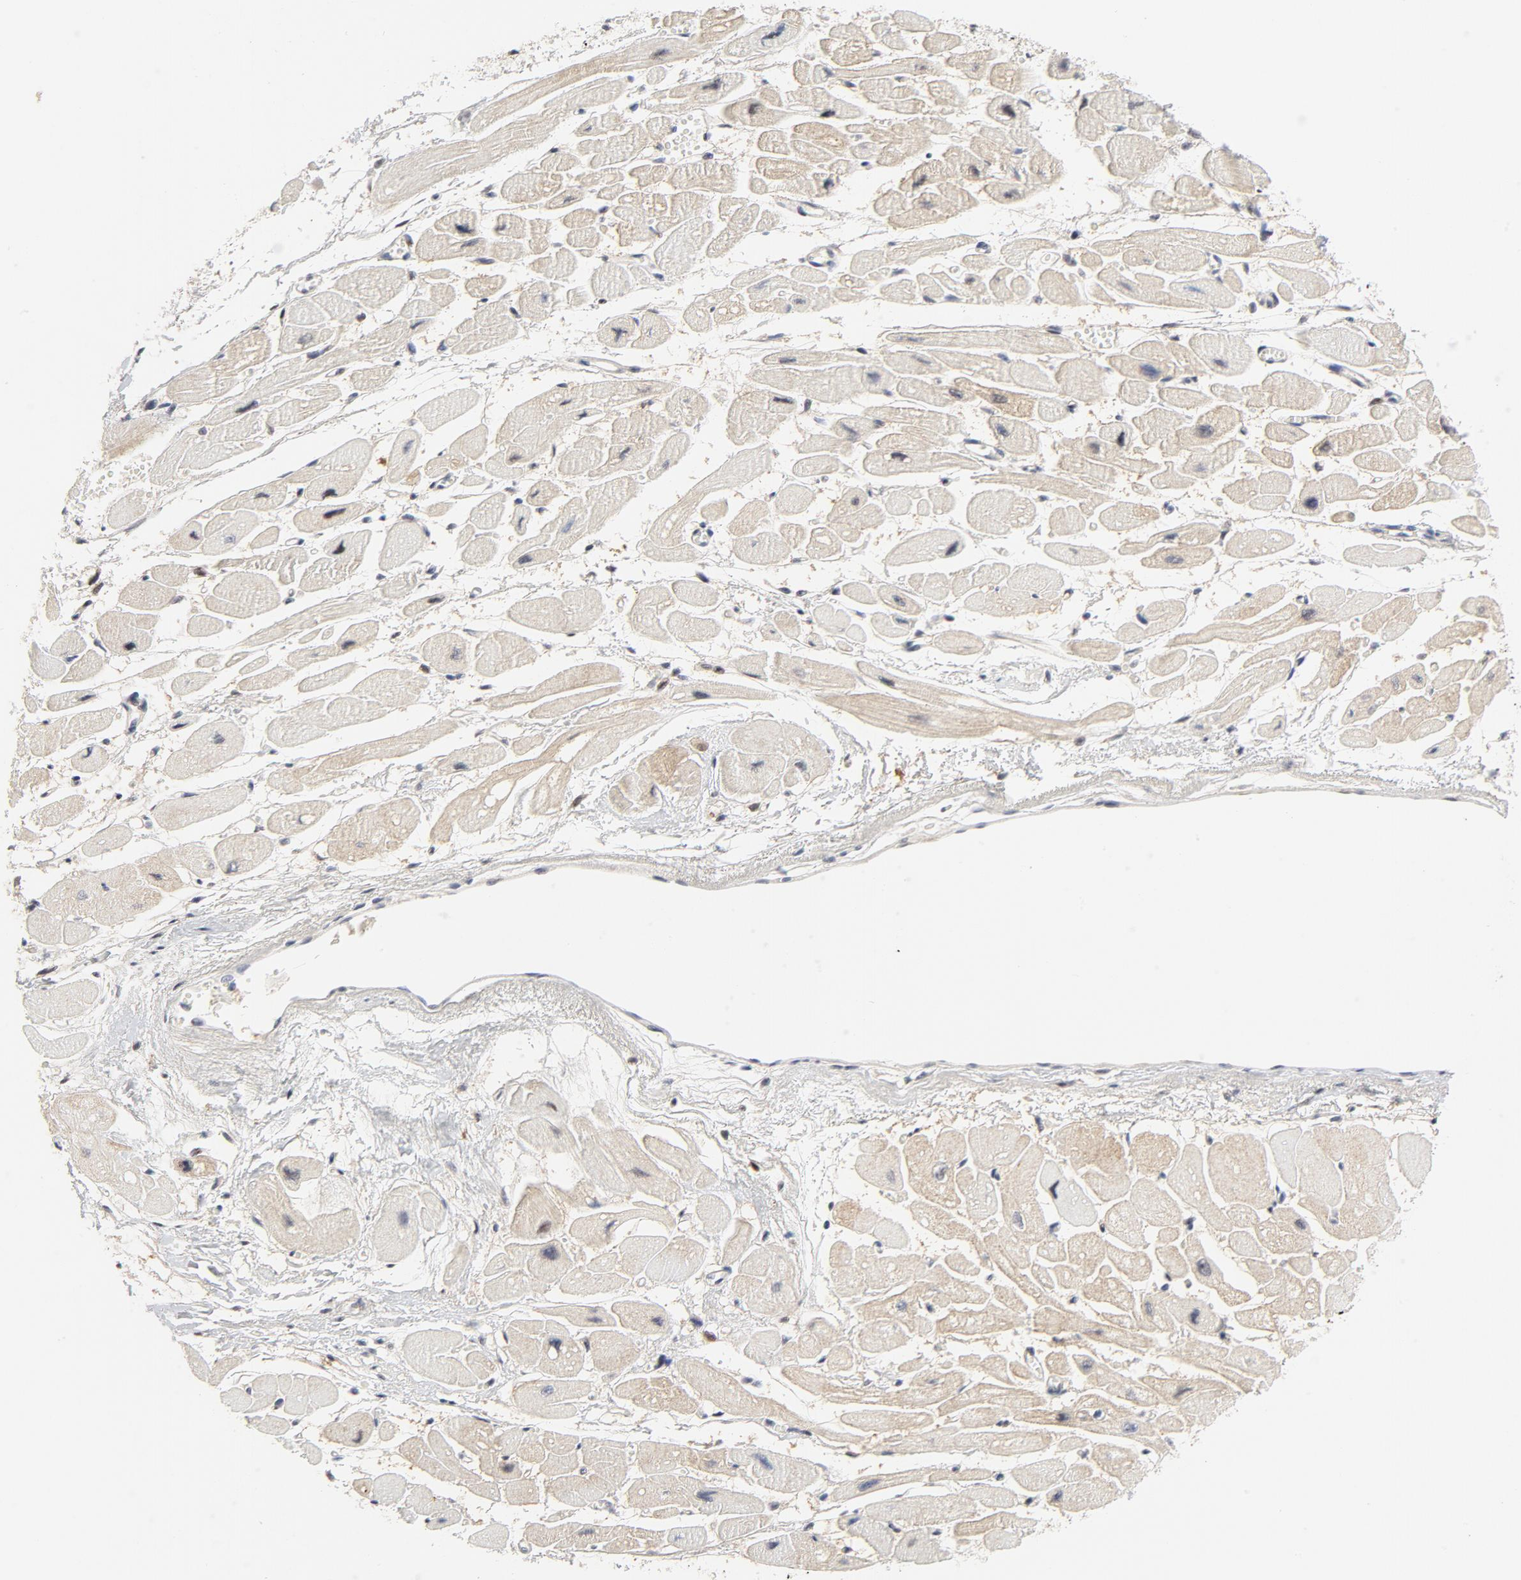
{"staining": {"intensity": "weak", "quantity": ">75%", "location": "cytoplasmic/membranous"}, "tissue": "heart muscle", "cell_type": "Cardiomyocytes", "image_type": "normal", "snomed": [{"axis": "morphology", "description": "Normal tissue, NOS"}, {"axis": "topography", "description": "Heart"}], "caption": "An image of human heart muscle stained for a protein displays weak cytoplasmic/membranous brown staining in cardiomyocytes. (brown staining indicates protein expression, while blue staining denotes nuclei).", "gene": "RAPGEF4", "patient": {"sex": "female", "age": 54}}